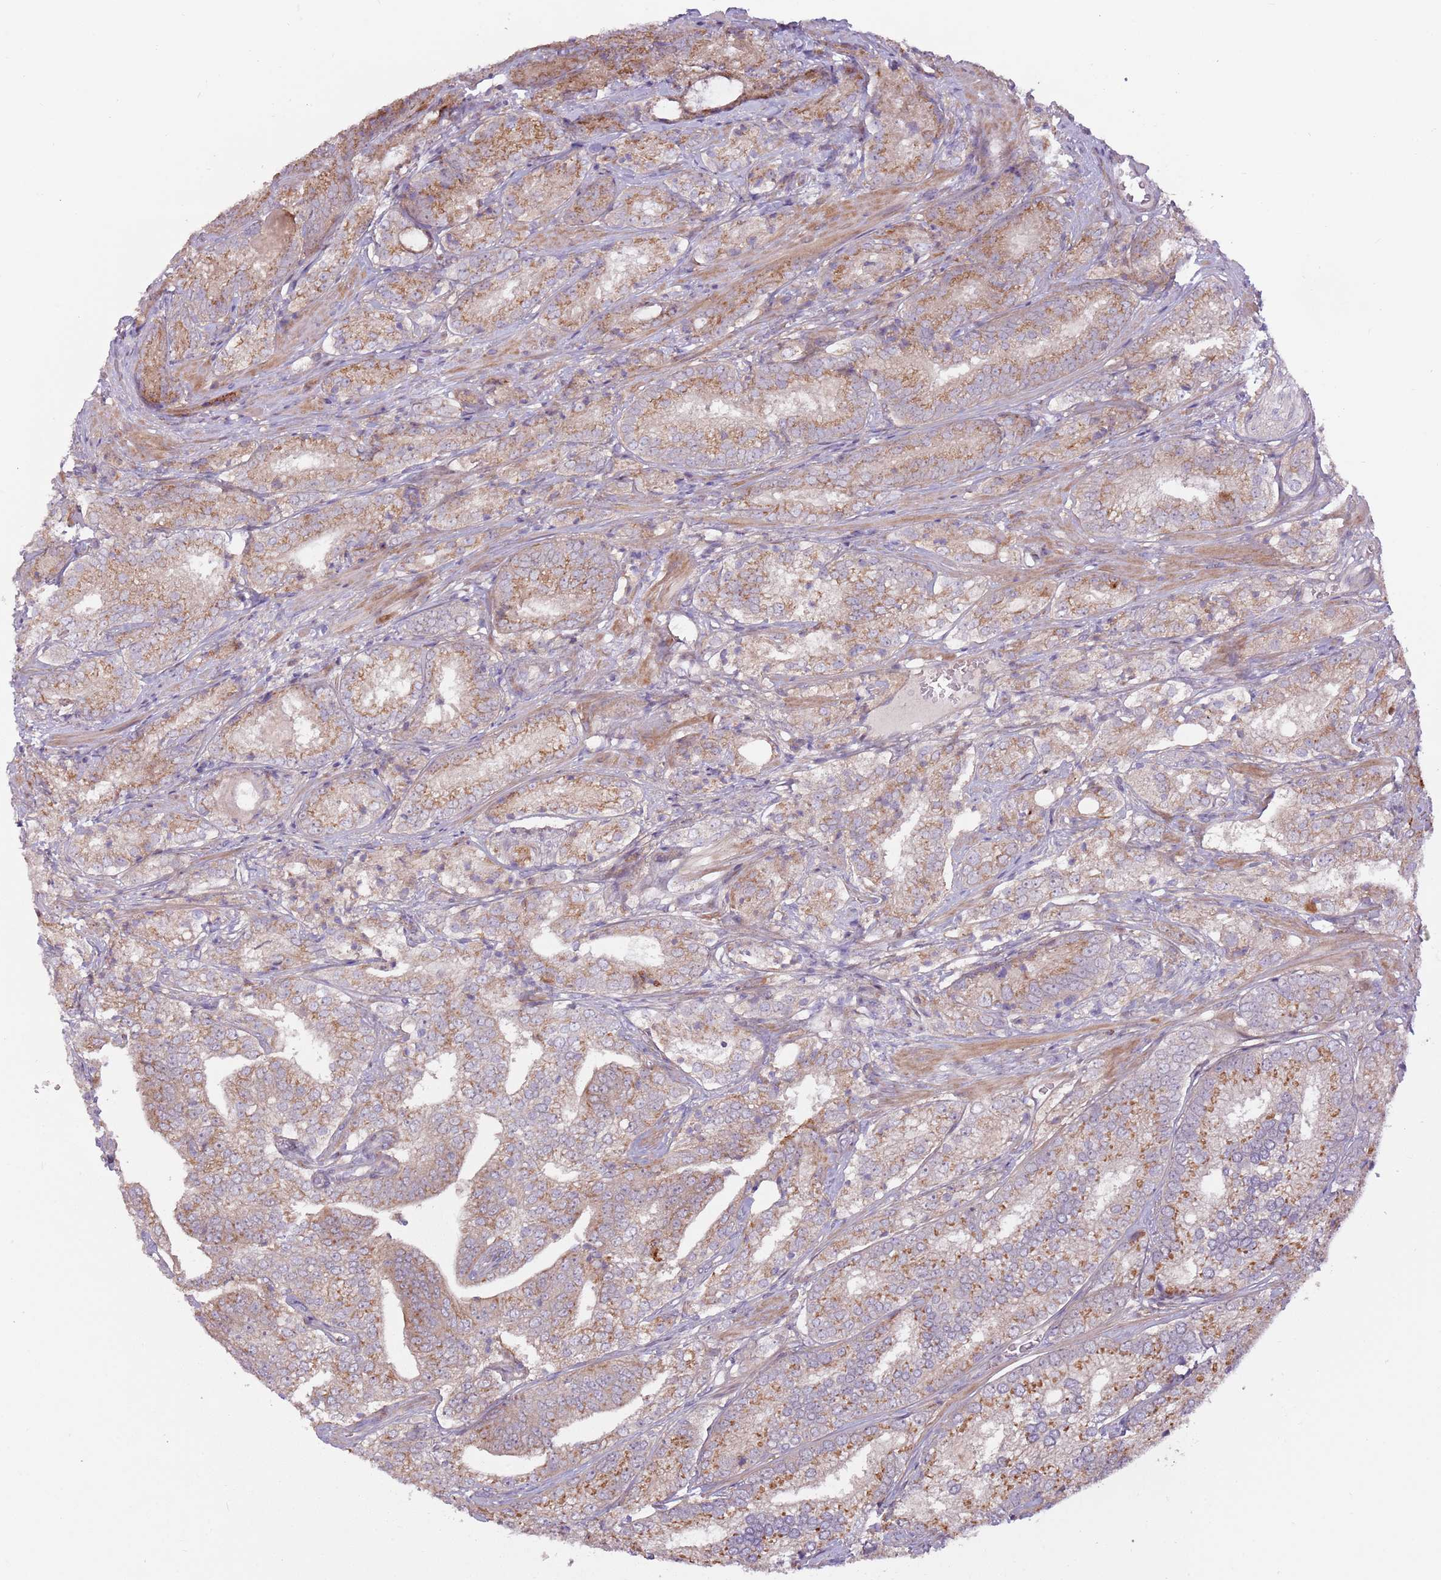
{"staining": {"intensity": "moderate", "quantity": ">75%", "location": "cytoplasmic/membranous"}, "tissue": "prostate cancer", "cell_type": "Tumor cells", "image_type": "cancer", "snomed": [{"axis": "morphology", "description": "Adenocarcinoma, High grade"}, {"axis": "topography", "description": "Prostate"}], "caption": "Brown immunohistochemical staining in high-grade adenocarcinoma (prostate) demonstrates moderate cytoplasmic/membranous staining in about >75% of tumor cells.", "gene": "CCDC150", "patient": {"sex": "male", "age": 63}}